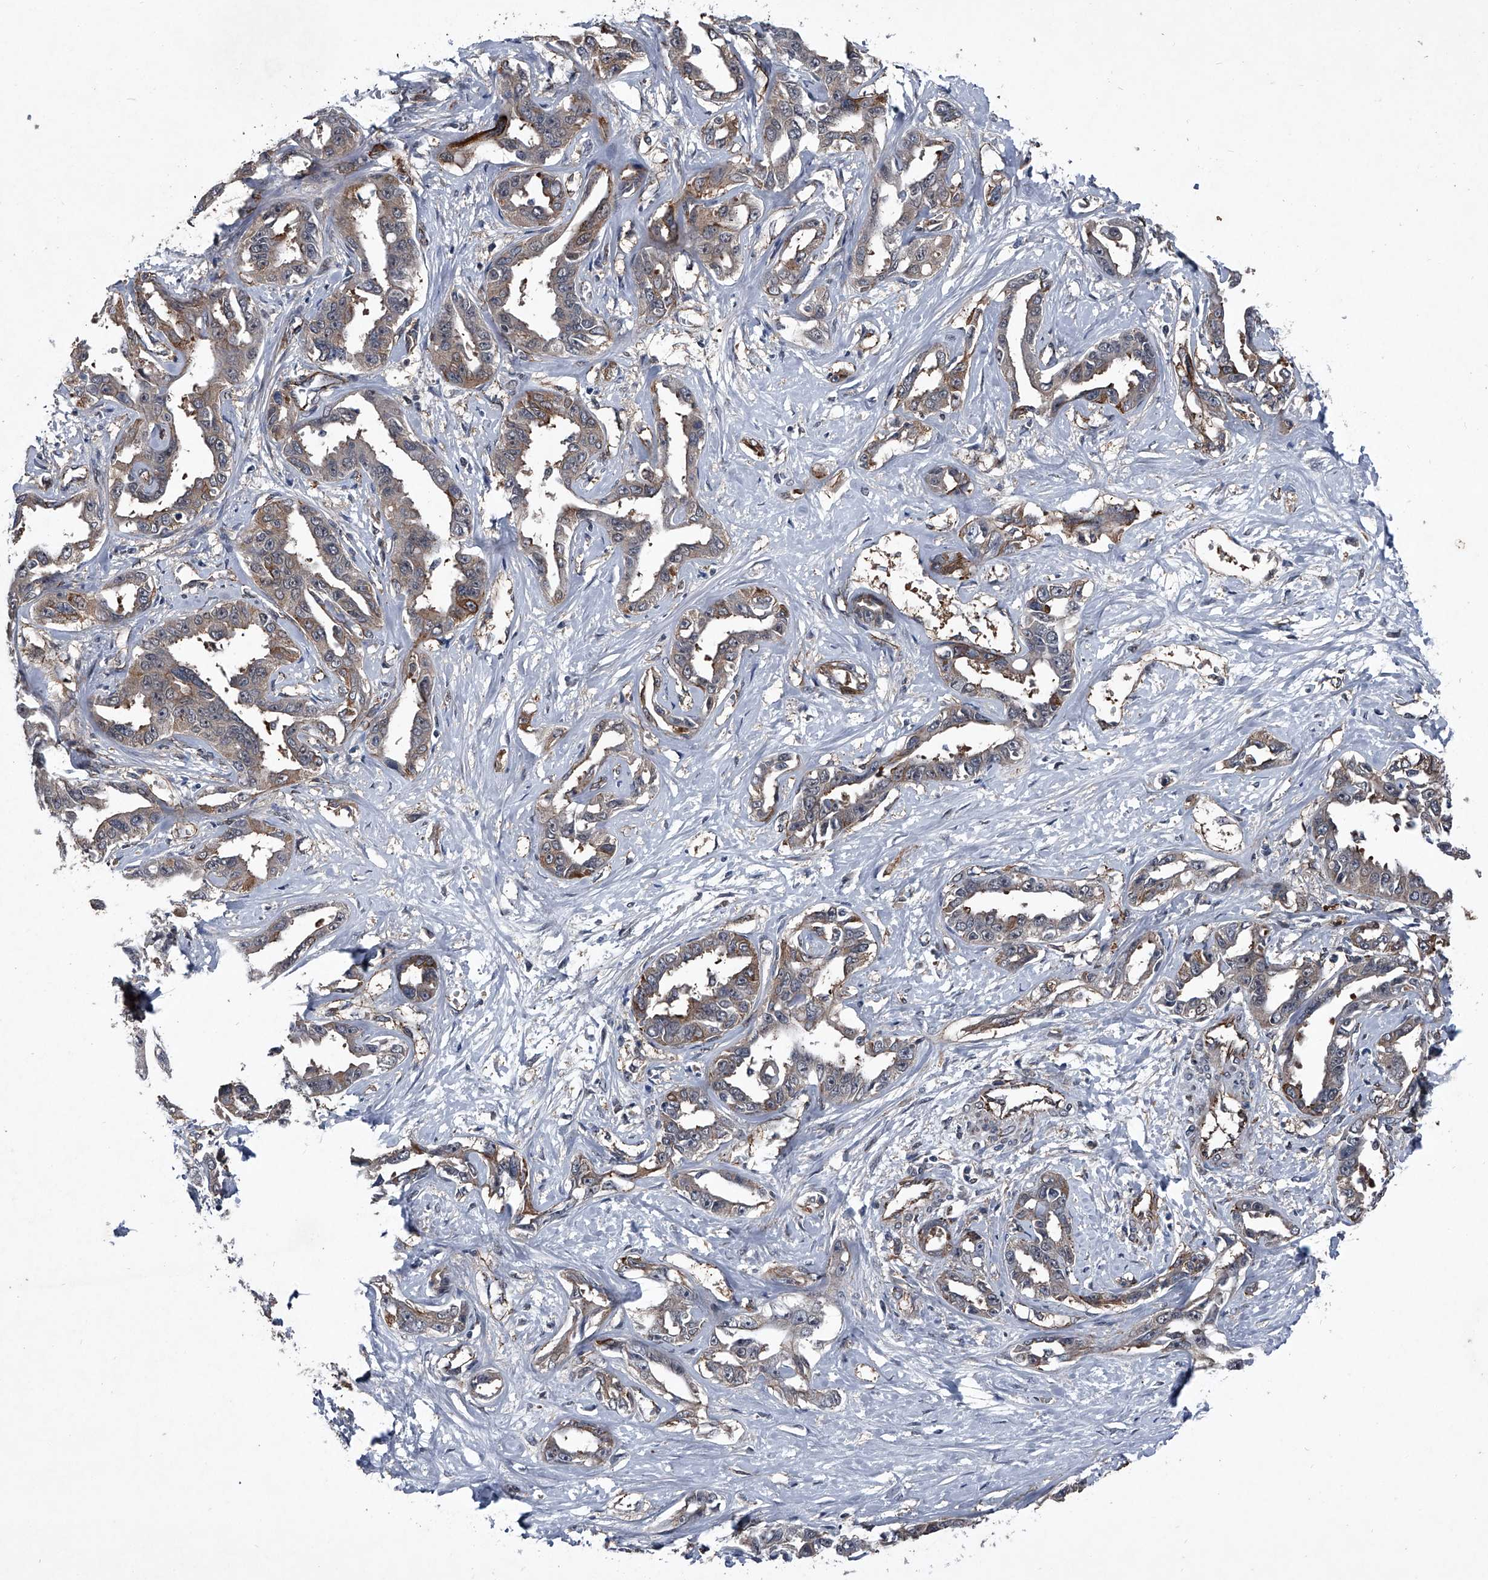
{"staining": {"intensity": "weak", "quantity": ">75%", "location": "cytoplasmic/membranous"}, "tissue": "liver cancer", "cell_type": "Tumor cells", "image_type": "cancer", "snomed": [{"axis": "morphology", "description": "Cholangiocarcinoma"}, {"axis": "topography", "description": "Liver"}], "caption": "This photomicrograph displays immunohistochemistry (IHC) staining of liver cancer, with low weak cytoplasmic/membranous expression in approximately >75% of tumor cells.", "gene": "MAPKAP1", "patient": {"sex": "male", "age": 59}}